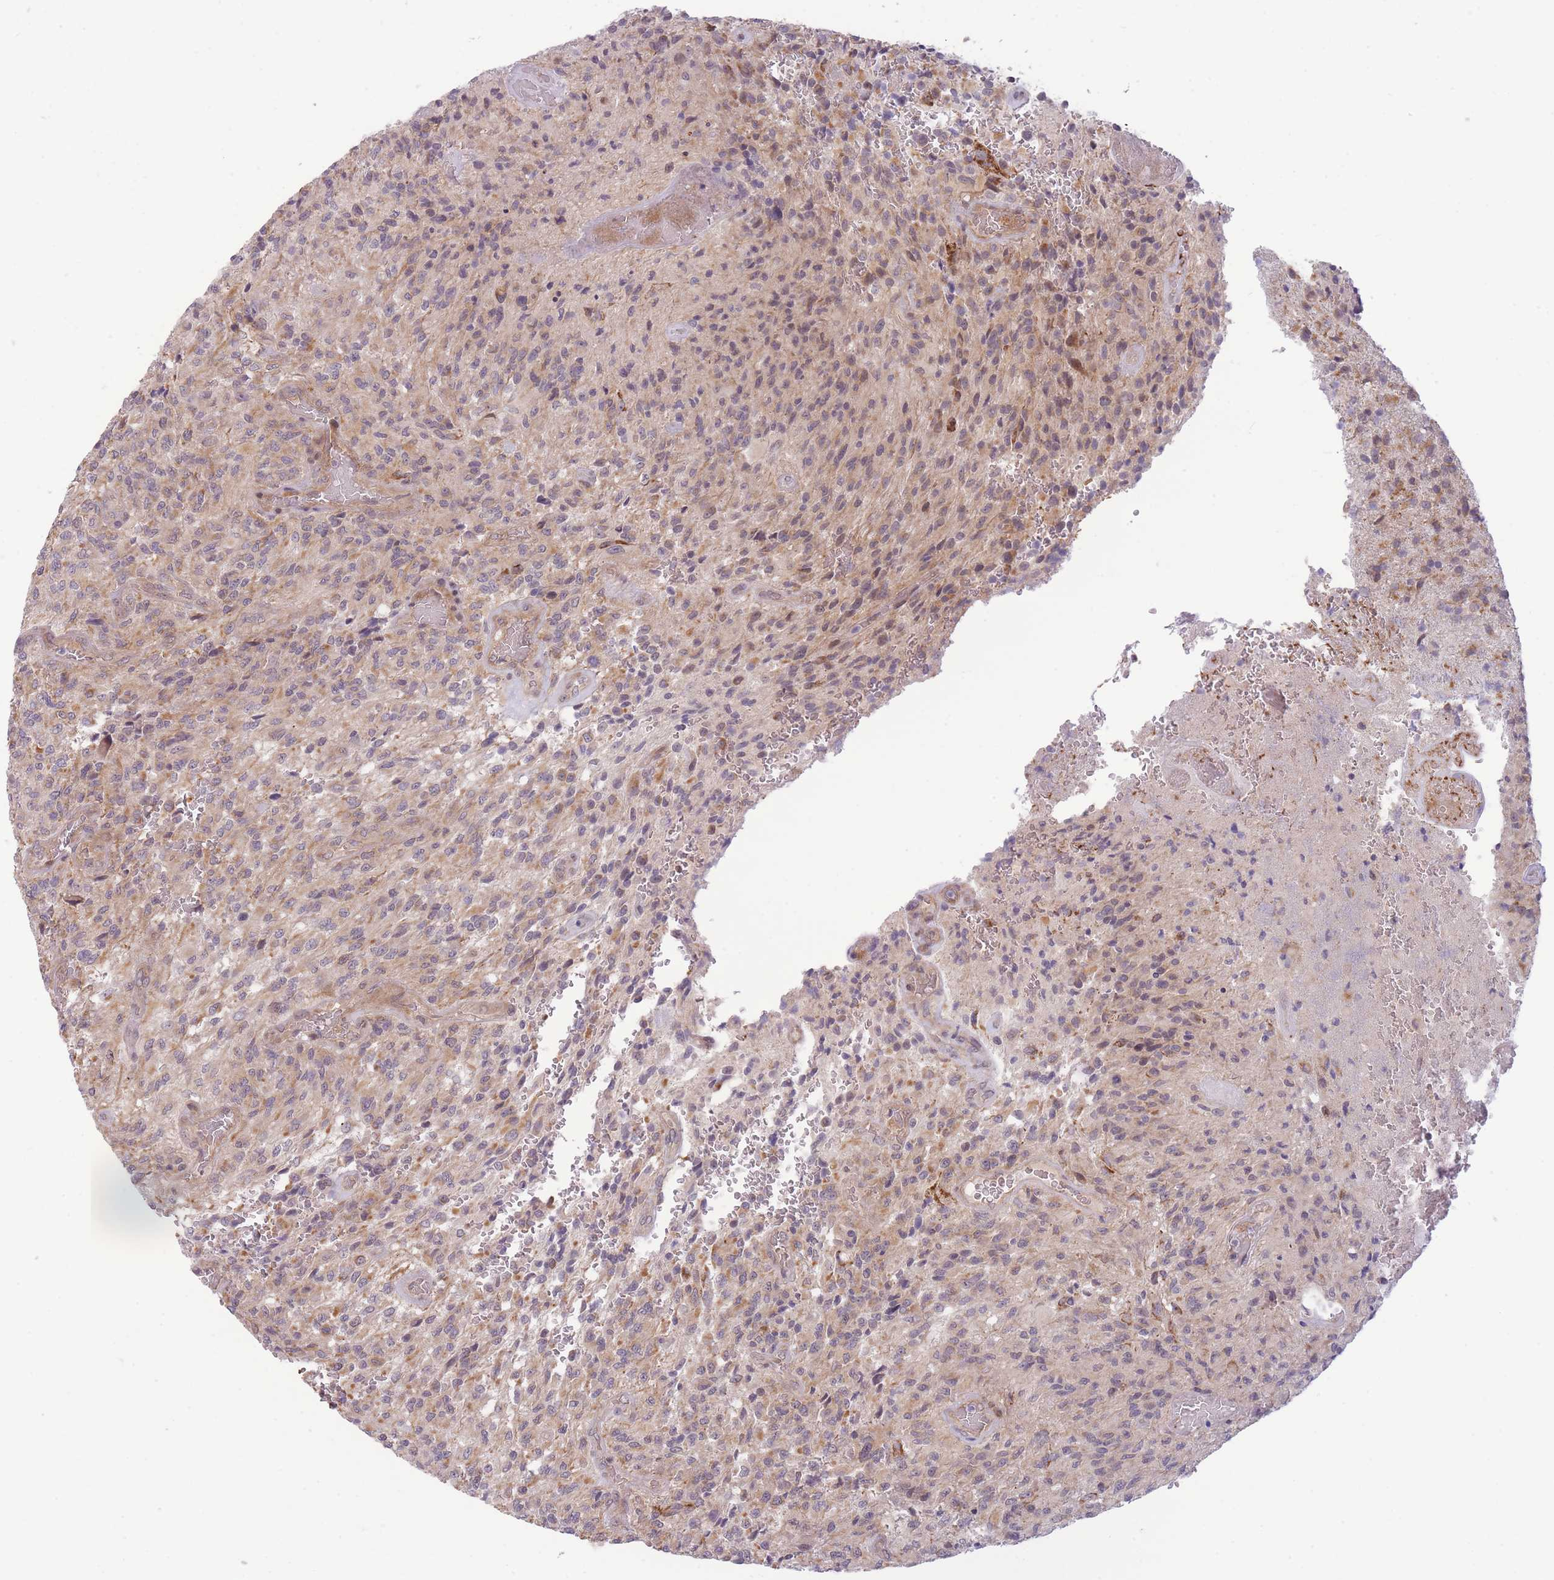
{"staining": {"intensity": "moderate", "quantity": "25%-75%", "location": "cytoplasmic/membranous"}, "tissue": "glioma", "cell_type": "Tumor cells", "image_type": "cancer", "snomed": [{"axis": "morphology", "description": "Normal tissue, NOS"}, {"axis": "morphology", "description": "Glioma, malignant, High grade"}, {"axis": "topography", "description": "Cerebral cortex"}], "caption": "High-grade glioma (malignant) stained with a brown dye displays moderate cytoplasmic/membranous positive positivity in about 25%-75% of tumor cells.", "gene": "CDC25B", "patient": {"sex": "male", "age": 56}}